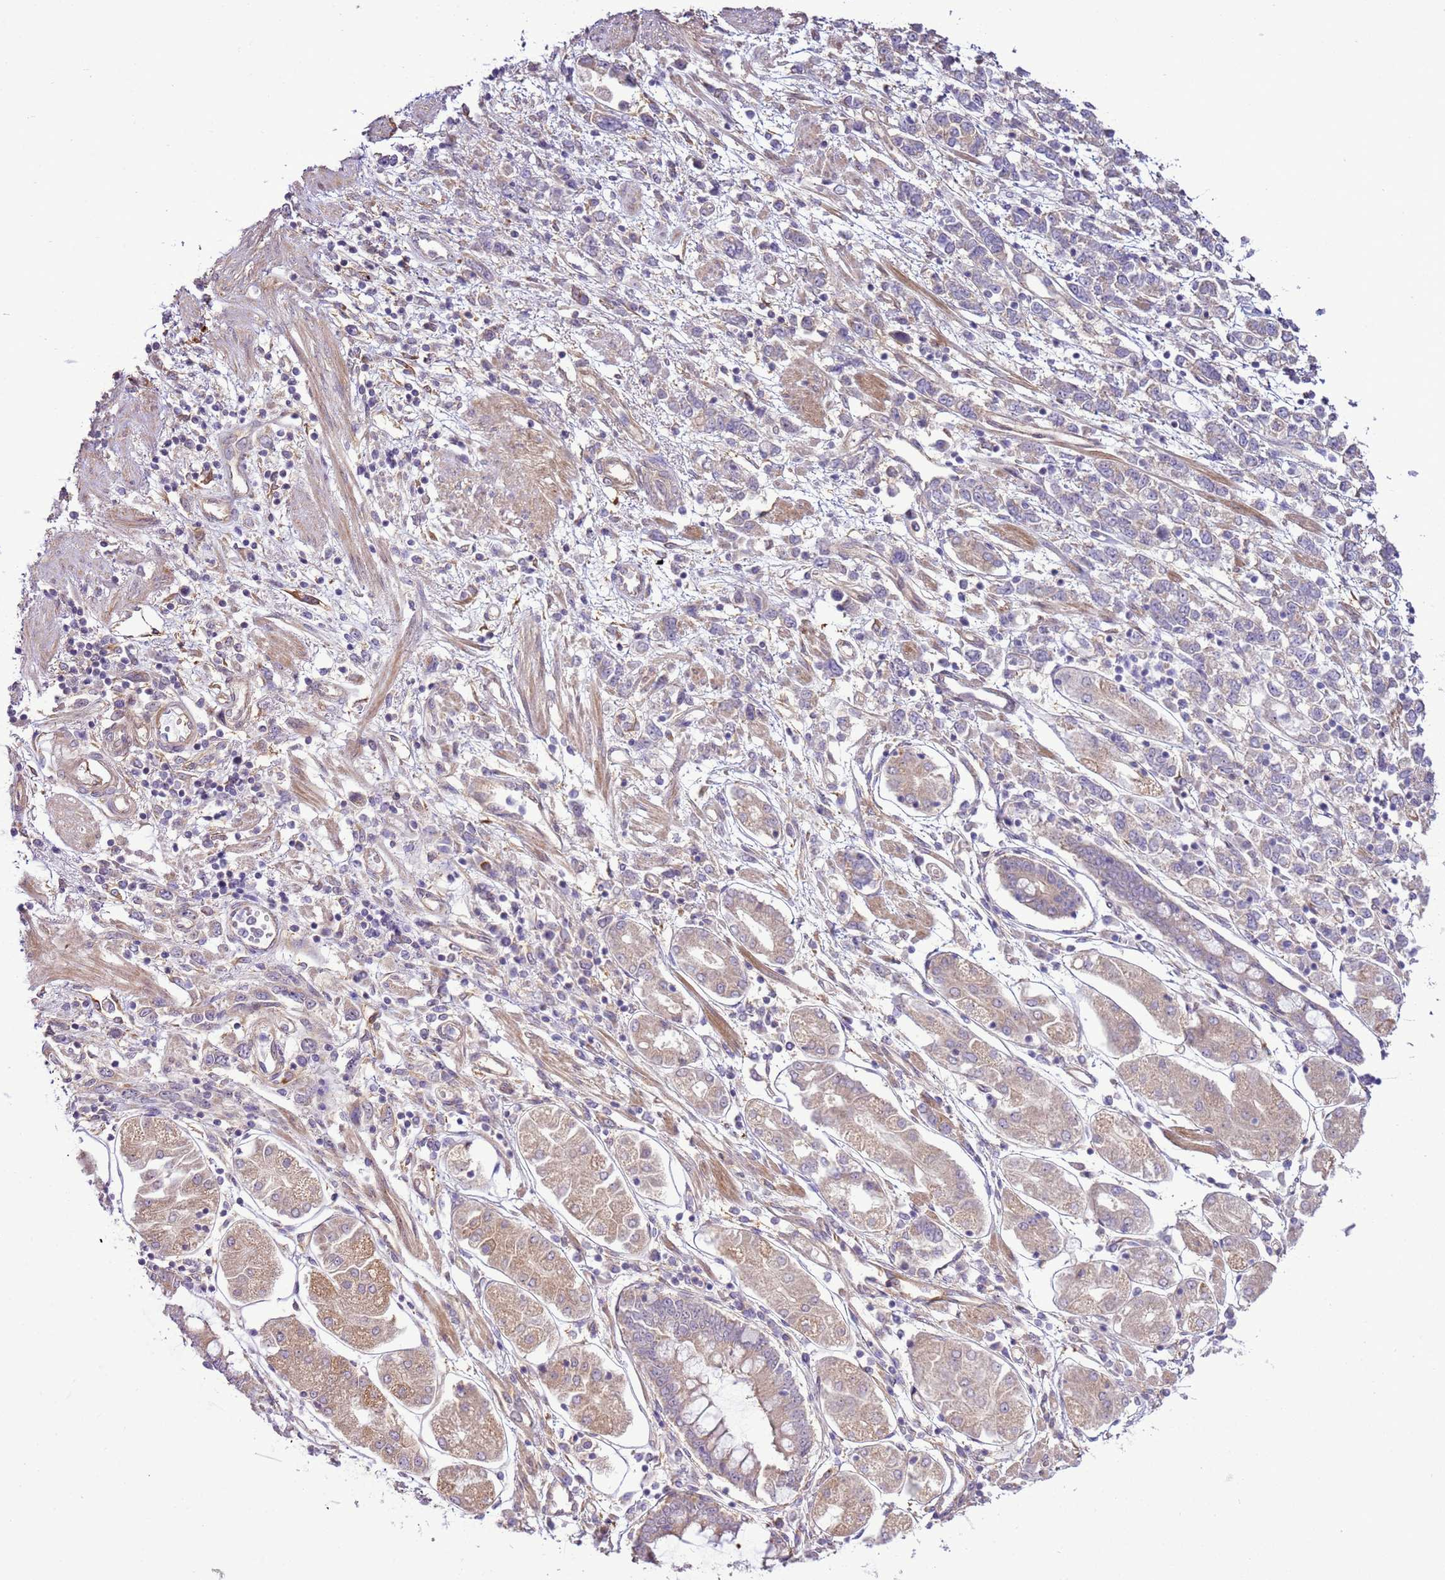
{"staining": {"intensity": "negative", "quantity": "none", "location": "none"}, "tissue": "stomach cancer", "cell_type": "Tumor cells", "image_type": "cancer", "snomed": [{"axis": "morphology", "description": "Adenocarcinoma, NOS"}, {"axis": "topography", "description": "Stomach"}], "caption": "Immunohistochemistry photomicrograph of neoplastic tissue: stomach cancer stained with DAB exhibits no significant protein expression in tumor cells.", "gene": "SCARA3", "patient": {"sex": "female", "age": 76}}